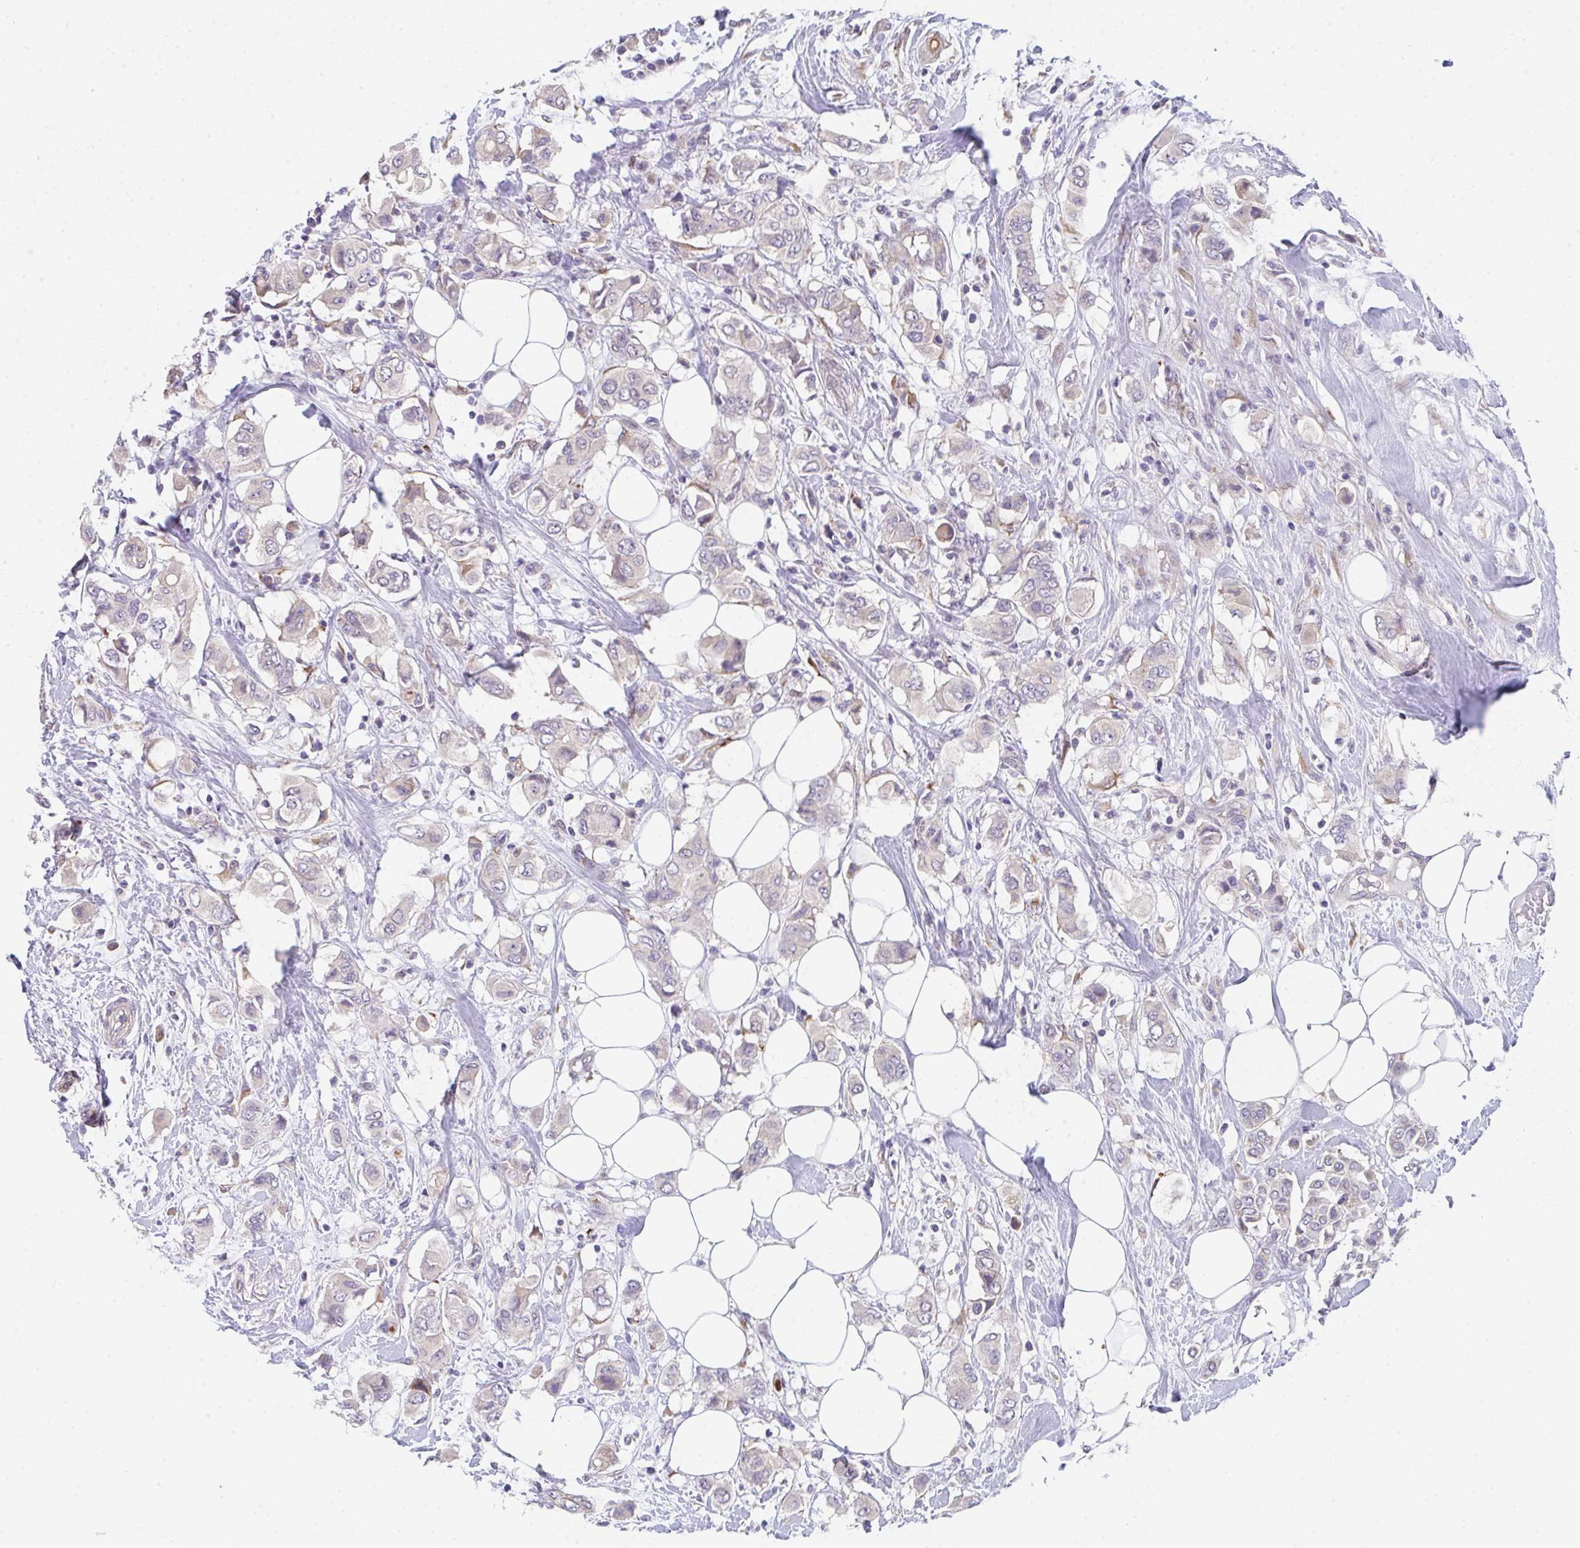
{"staining": {"intensity": "negative", "quantity": "none", "location": "none"}, "tissue": "breast cancer", "cell_type": "Tumor cells", "image_type": "cancer", "snomed": [{"axis": "morphology", "description": "Lobular carcinoma"}, {"axis": "topography", "description": "Breast"}], "caption": "Immunohistochemistry (IHC) image of breast cancer (lobular carcinoma) stained for a protein (brown), which reveals no positivity in tumor cells.", "gene": "TSPAN31", "patient": {"sex": "female", "age": 51}}